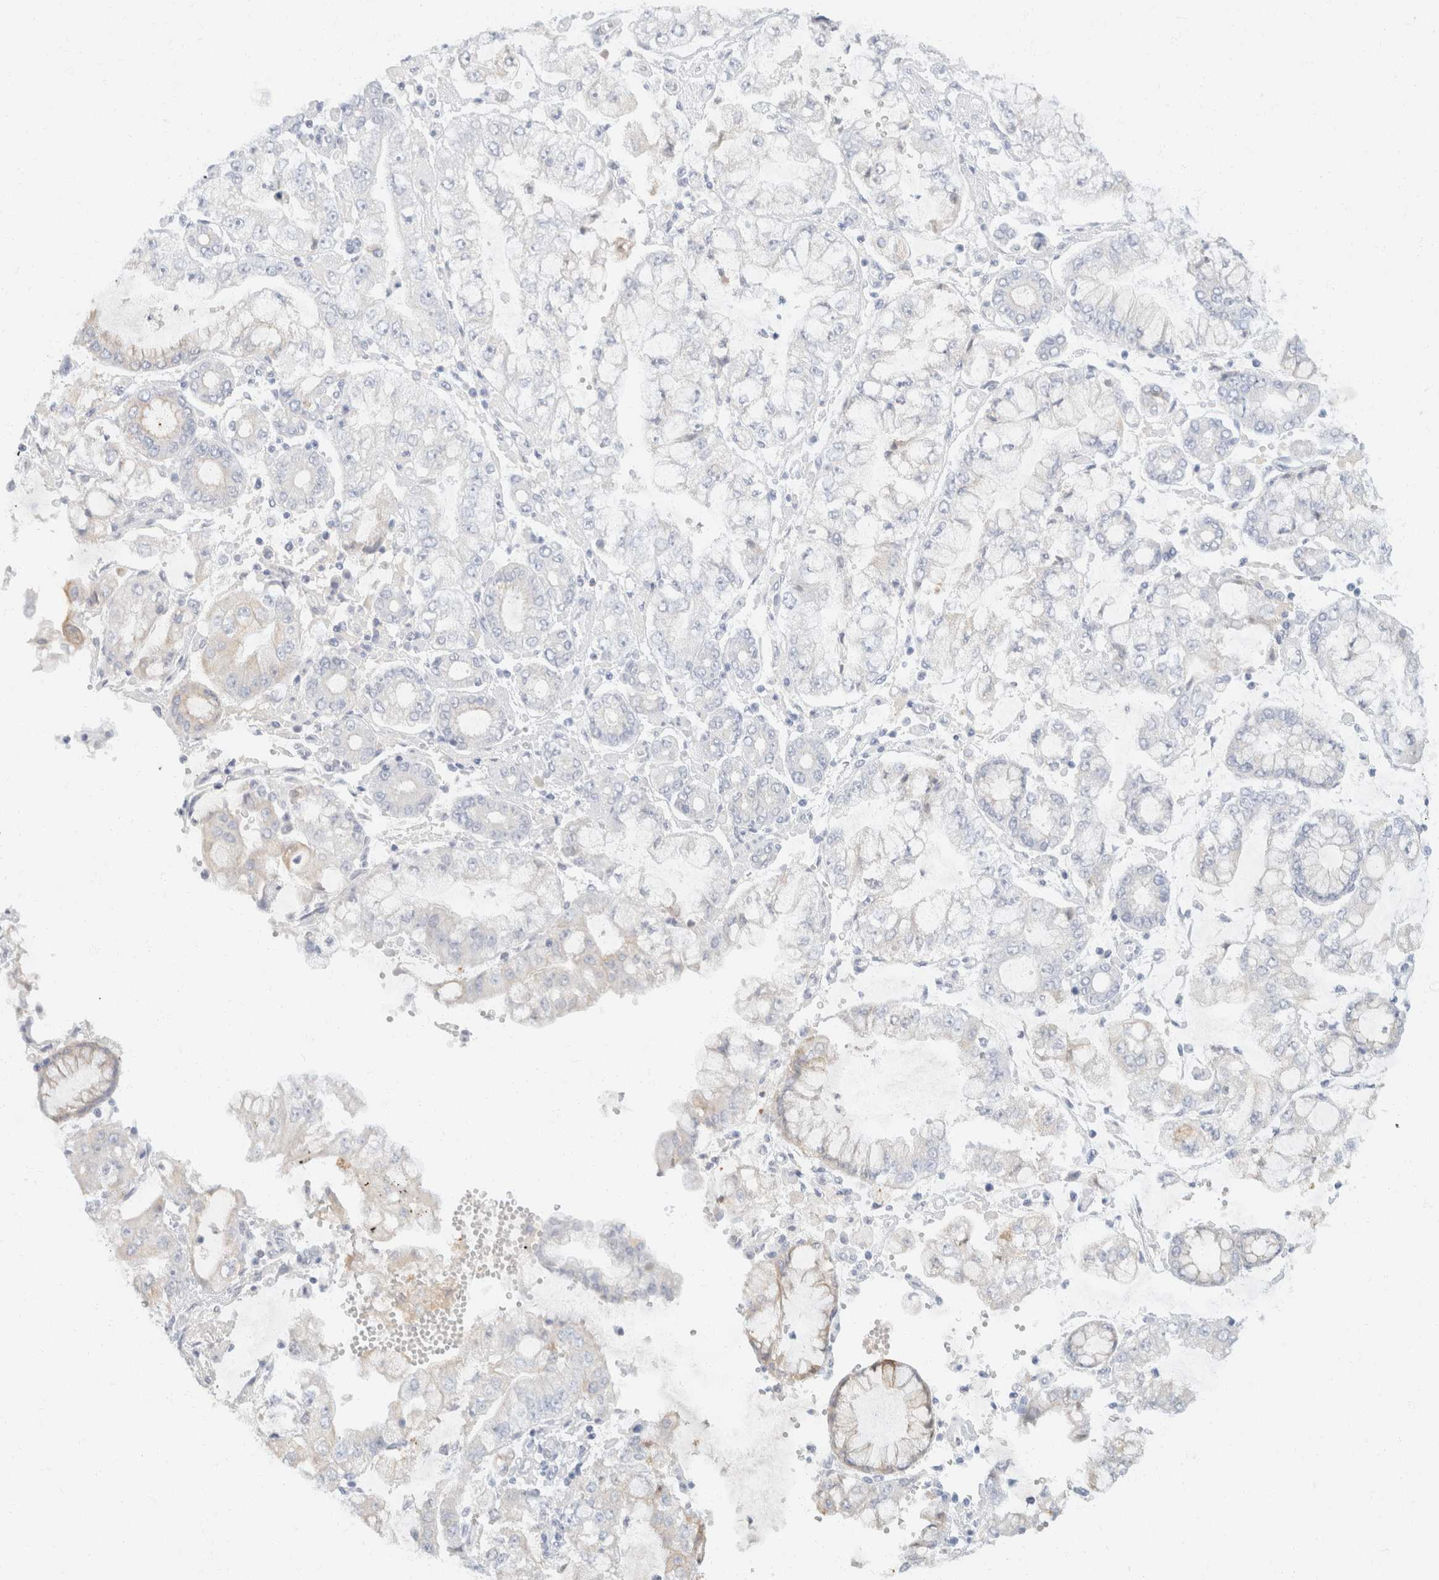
{"staining": {"intensity": "negative", "quantity": "none", "location": "none"}, "tissue": "stomach cancer", "cell_type": "Tumor cells", "image_type": "cancer", "snomed": [{"axis": "morphology", "description": "Adenocarcinoma, NOS"}, {"axis": "topography", "description": "Stomach"}], "caption": "Stomach adenocarcinoma stained for a protein using immunohistochemistry (IHC) reveals no positivity tumor cells.", "gene": "KRT20", "patient": {"sex": "male", "age": 76}}